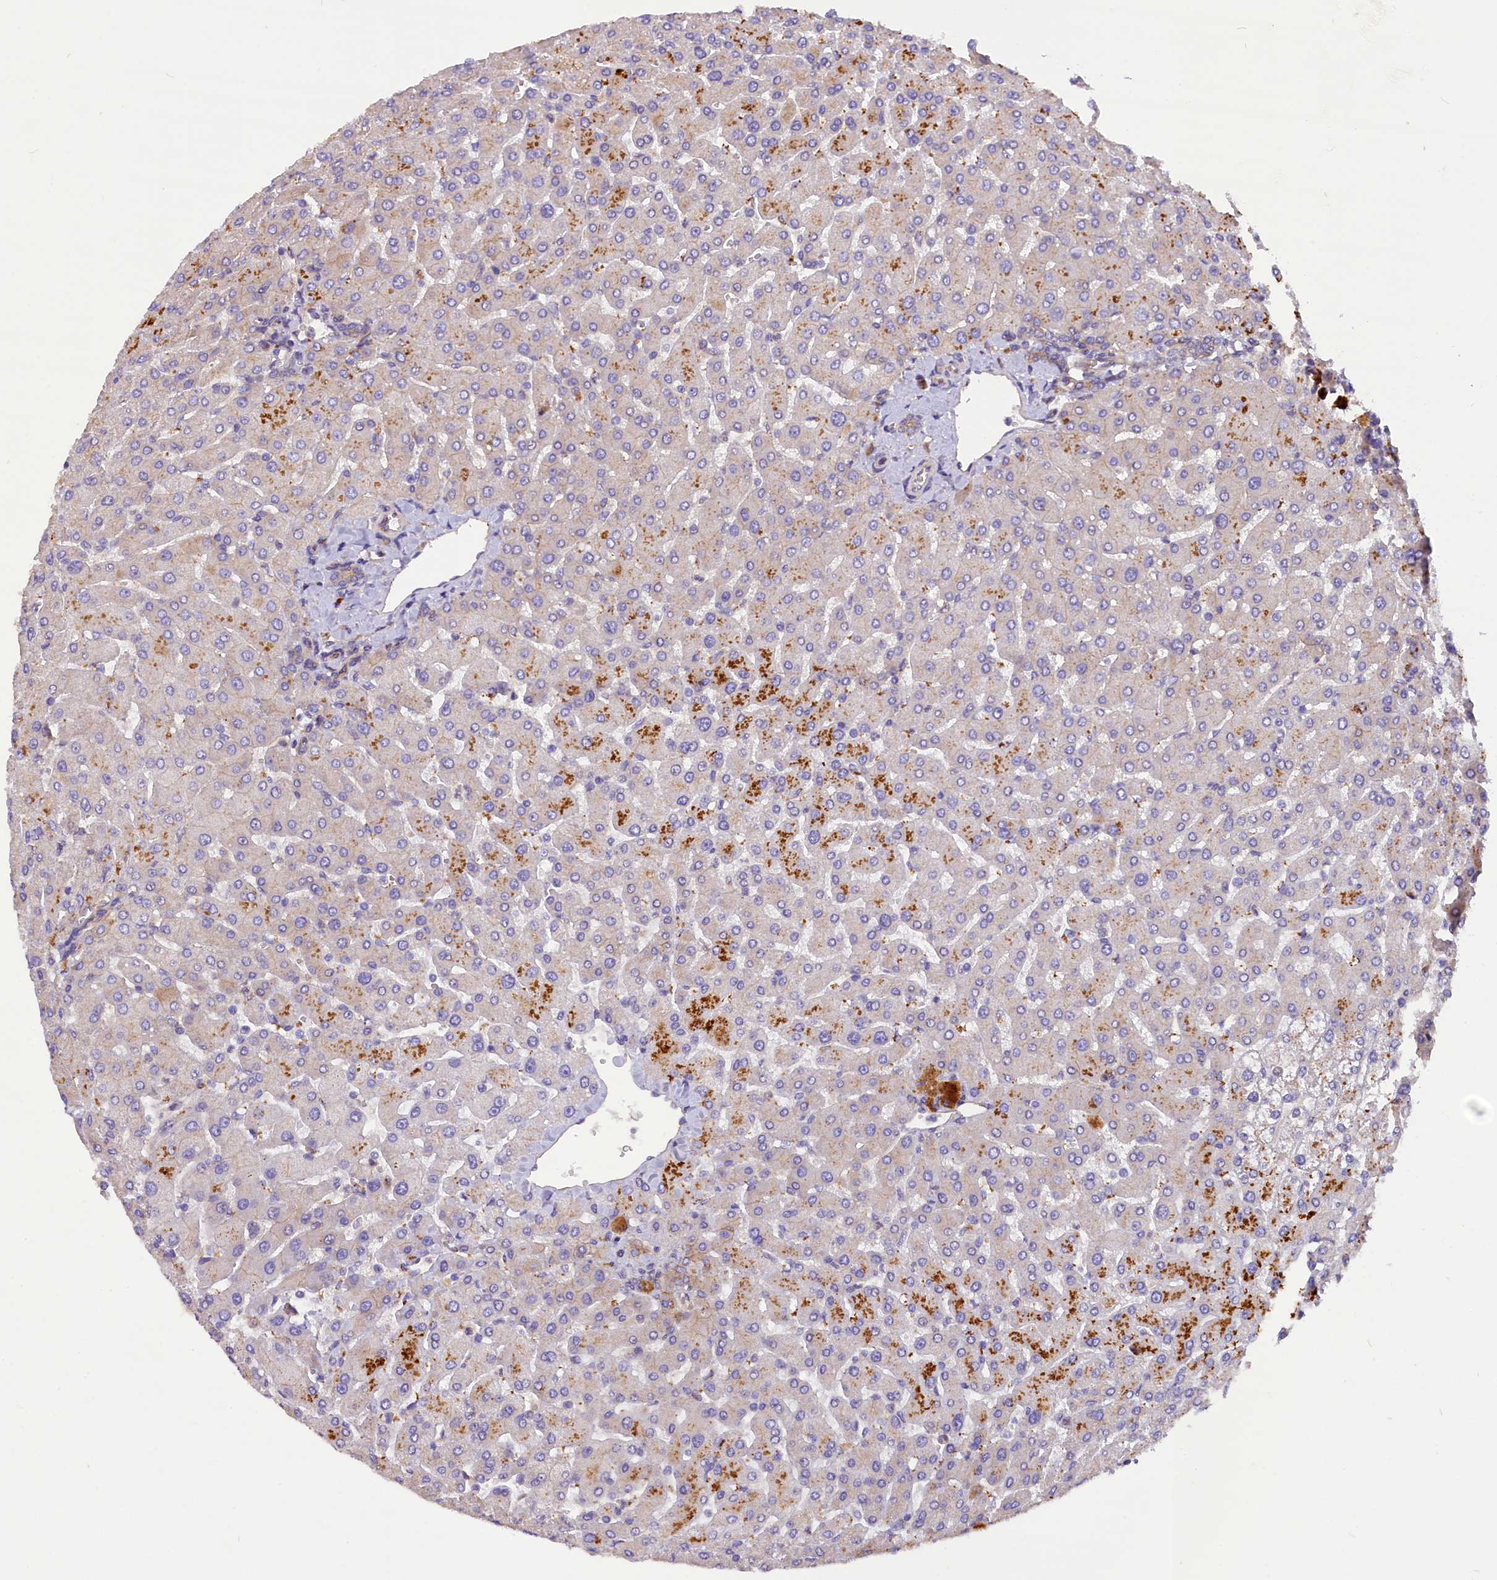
{"staining": {"intensity": "weak", "quantity": "25%-75%", "location": "cytoplasmic/membranous"}, "tissue": "liver", "cell_type": "Cholangiocytes", "image_type": "normal", "snomed": [{"axis": "morphology", "description": "Normal tissue, NOS"}, {"axis": "topography", "description": "Liver"}], "caption": "IHC (DAB (3,3'-diaminobenzidine)) staining of unremarkable liver exhibits weak cytoplasmic/membranous protein expression in approximately 25%-75% of cholangiocytes. Using DAB (3,3'-diaminobenzidine) (brown) and hematoxylin (blue) stains, captured at high magnification using brightfield microscopy.", "gene": "ERMARD", "patient": {"sex": "male", "age": 55}}